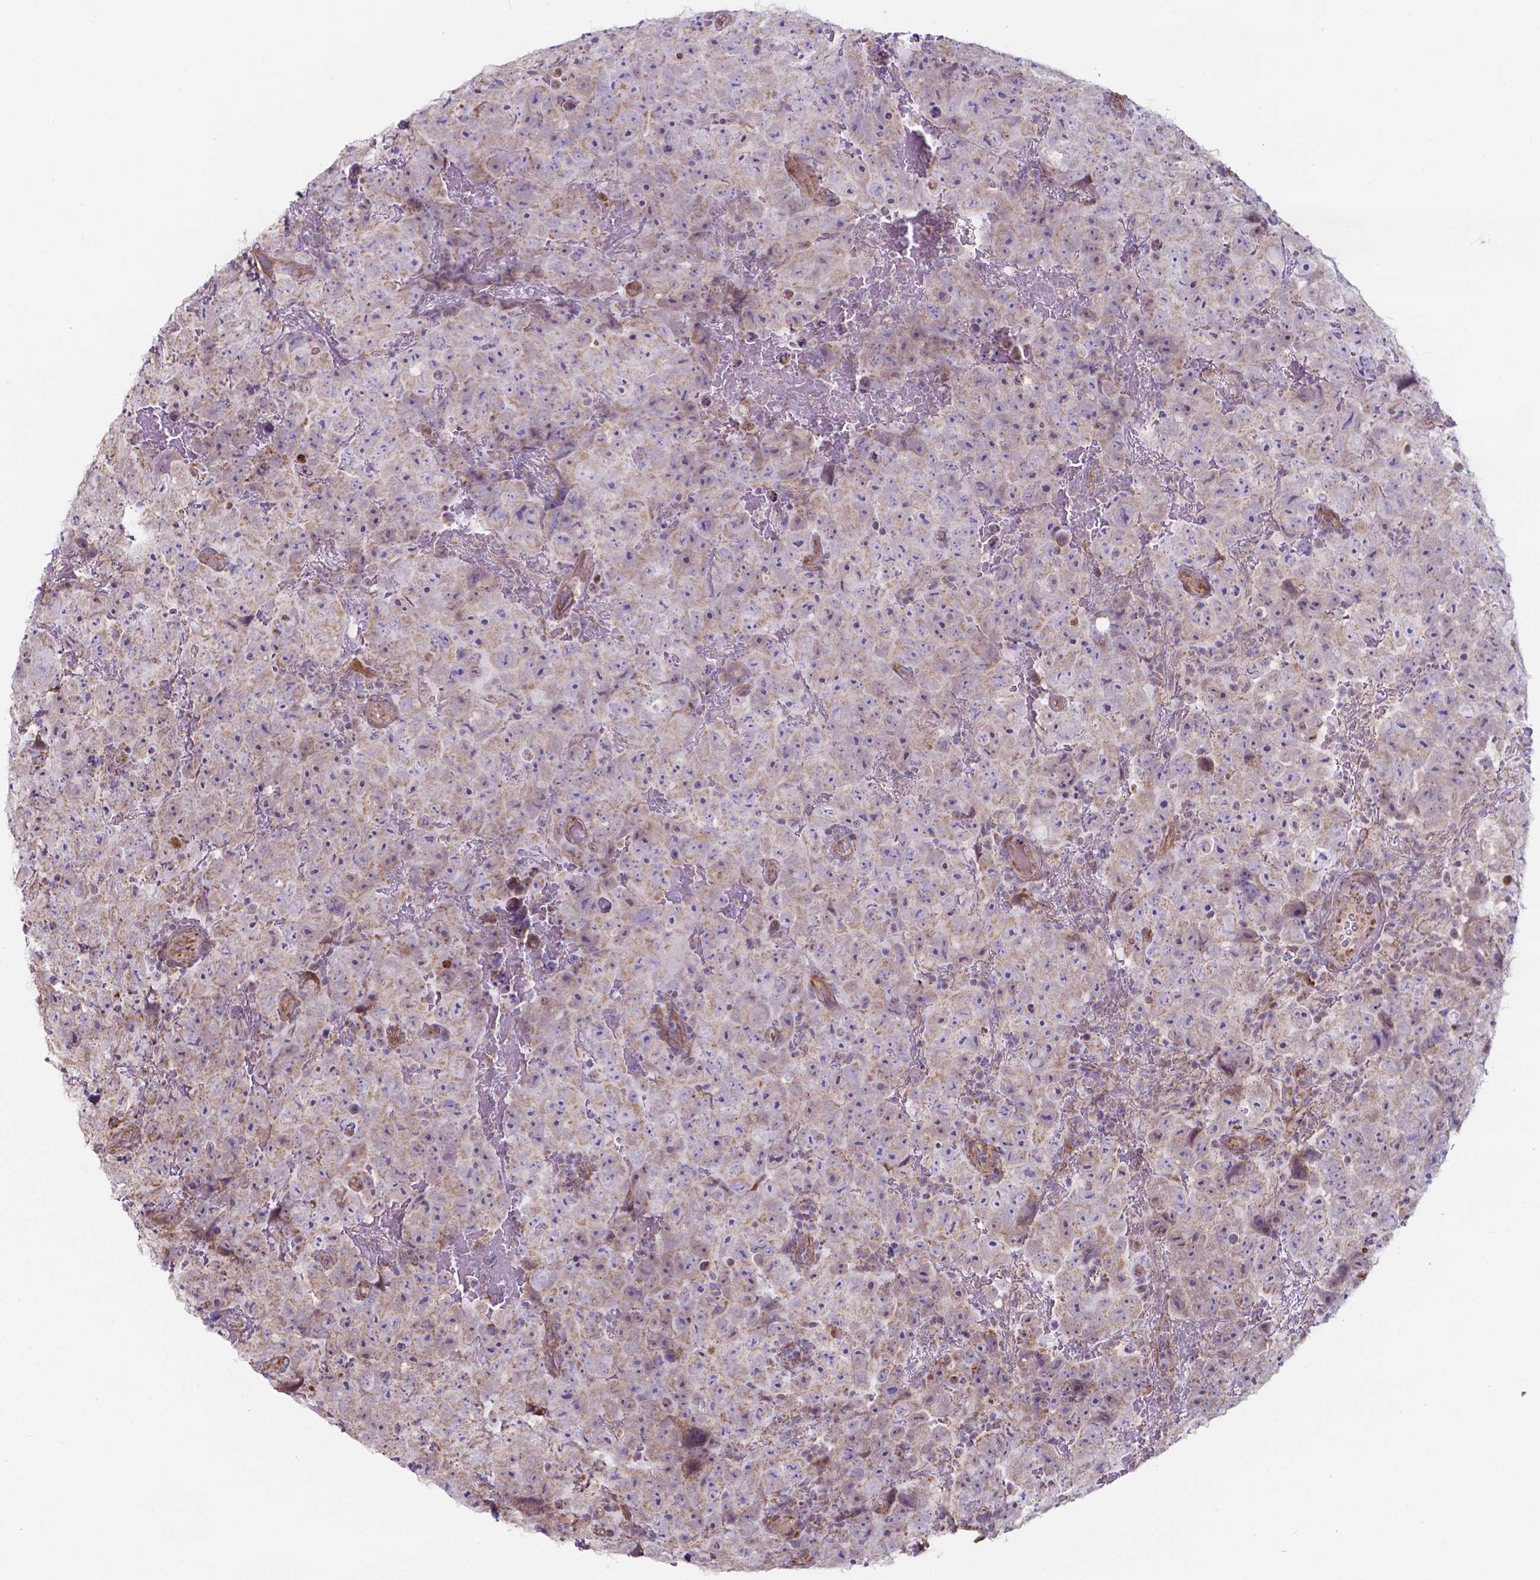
{"staining": {"intensity": "weak", "quantity": "<25%", "location": "cytoplasmic/membranous,nuclear"}, "tissue": "testis cancer", "cell_type": "Tumor cells", "image_type": "cancer", "snomed": [{"axis": "morphology", "description": "Carcinoma, Embryonal, NOS"}, {"axis": "topography", "description": "Testis"}], "caption": "Embryonal carcinoma (testis) was stained to show a protein in brown. There is no significant staining in tumor cells. The staining was performed using DAB to visualize the protein expression in brown, while the nuclei were stained in blue with hematoxylin (Magnification: 20x).", "gene": "FAM114A1", "patient": {"sex": "male", "age": 24}}